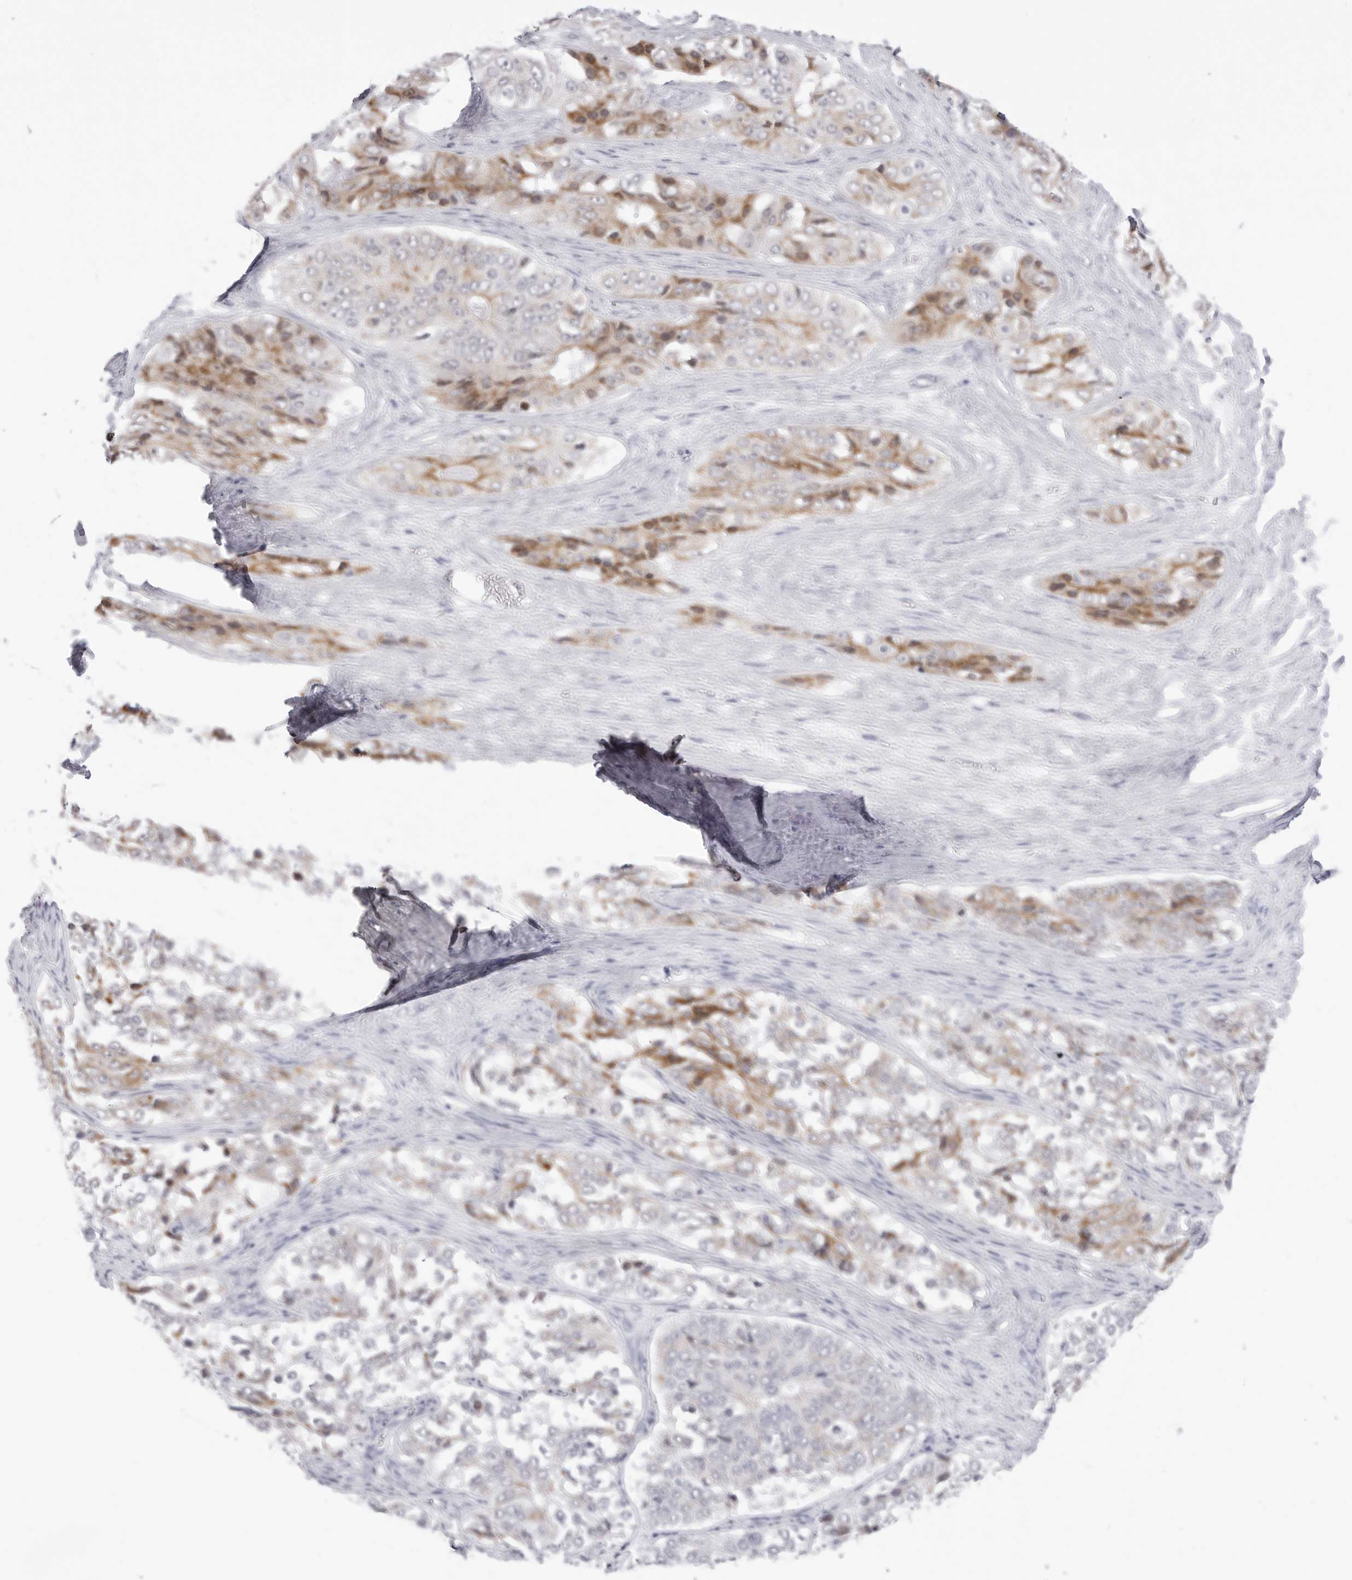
{"staining": {"intensity": "moderate", "quantity": "<25%", "location": "cytoplasmic/membranous"}, "tissue": "ovarian cancer", "cell_type": "Tumor cells", "image_type": "cancer", "snomed": [{"axis": "morphology", "description": "Carcinoma, endometroid"}, {"axis": "topography", "description": "Ovary"}], "caption": "DAB immunohistochemical staining of ovarian cancer (endometroid carcinoma) shows moderate cytoplasmic/membranous protein positivity in approximately <25% of tumor cells. Immunohistochemistry (ihc) stains the protein in brown and the nuclei are stained blue.", "gene": "TSSK1B", "patient": {"sex": "female", "age": 51}}